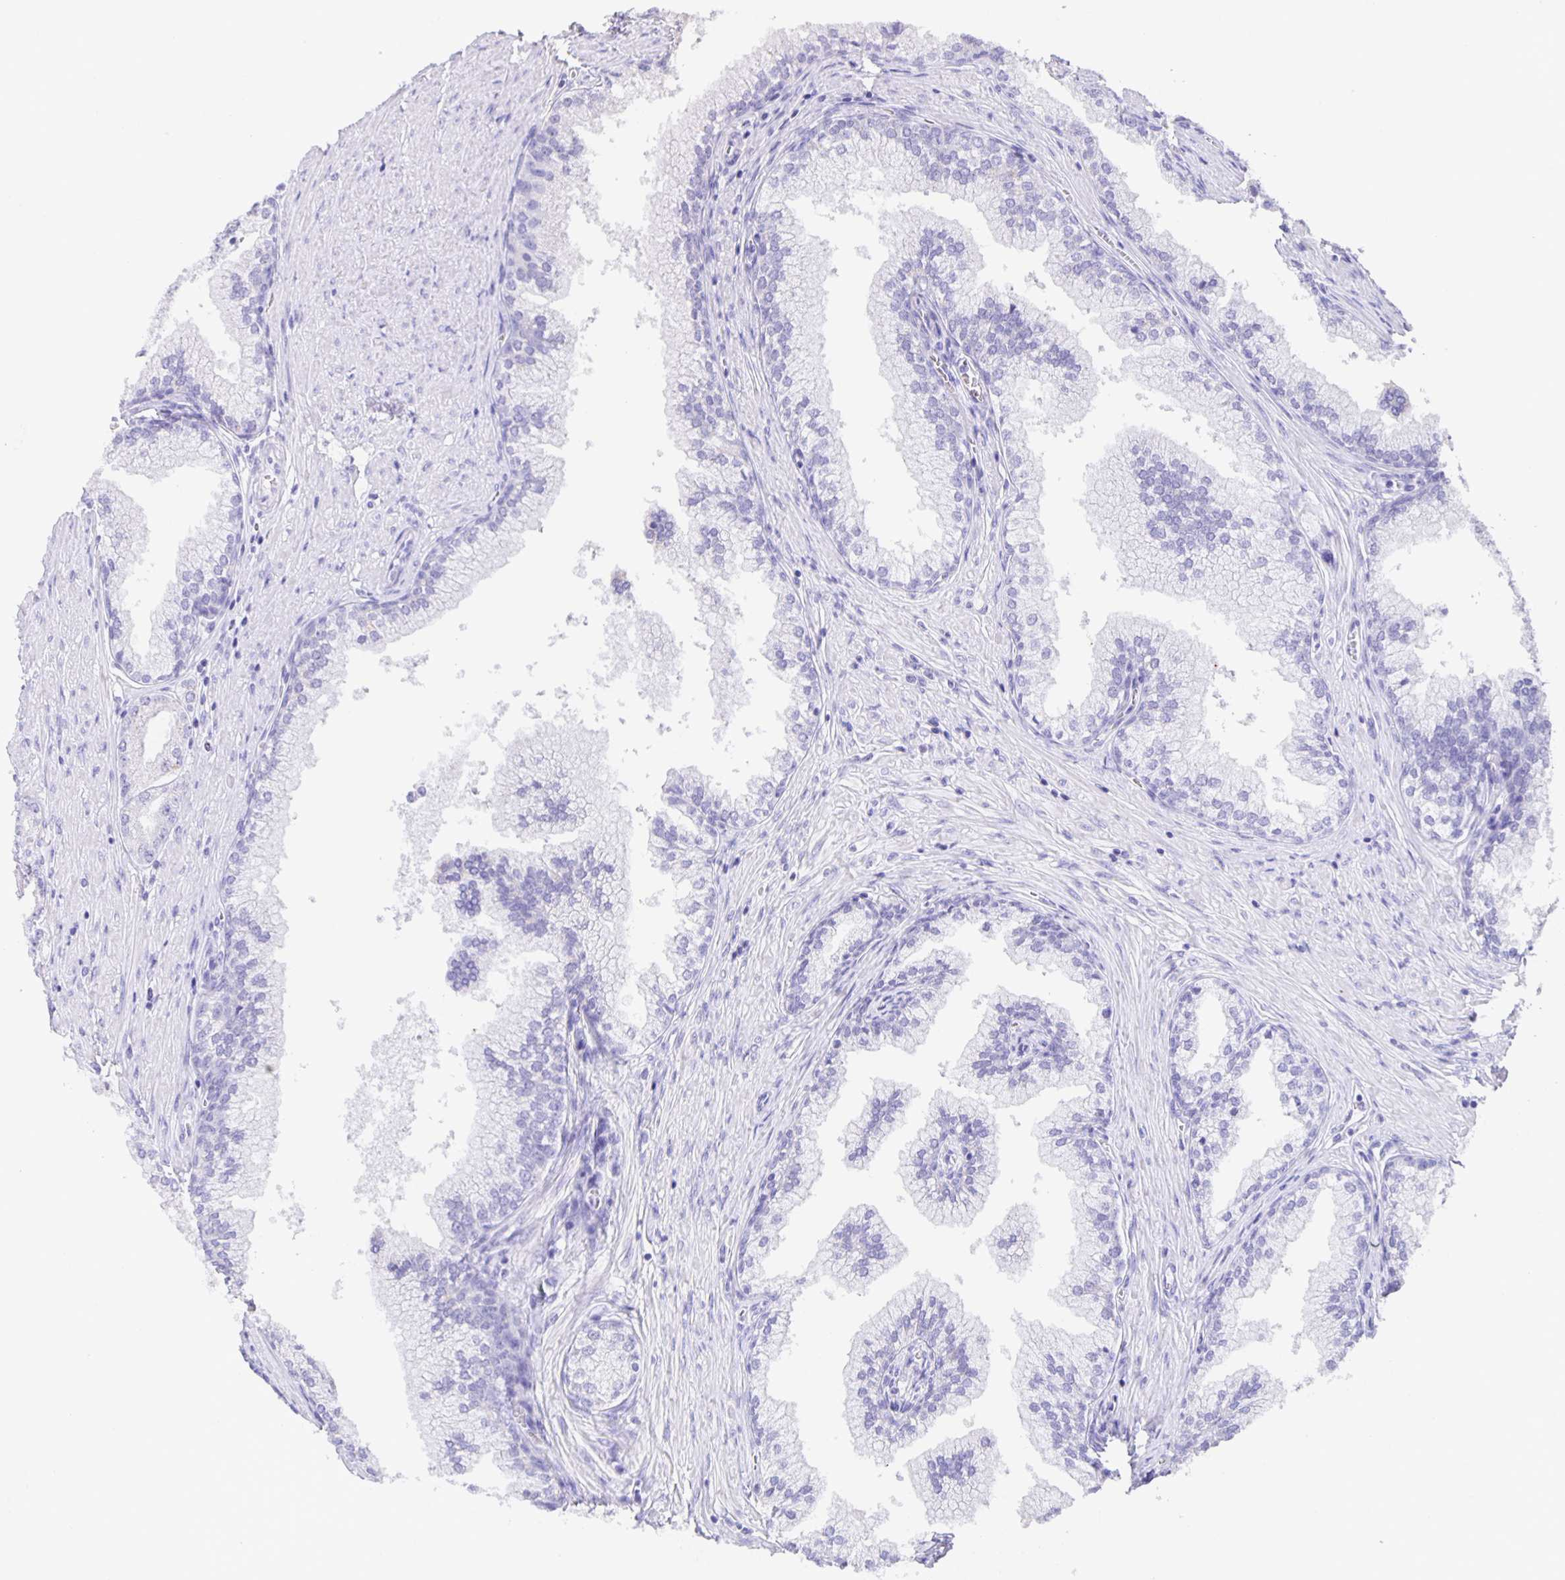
{"staining": {"intensity": "negative", "quantity": "none", "location": "none"}, "tissue": "prostate cancer", "cell_type": "Tumor cells", "image_type": "cancer", "snomed": [{"axis": "morphology", "description": "Adenocarcinoma, High grade"}, {"axis": "topography", "description": "Prostate"}], "caption": "Image shows no significant protein staining in tumor cells of adenocarcinoma (high-grade) (prostate).", "gene": "GUCA2A", "patient": {"sex": "male", "age": 66}}